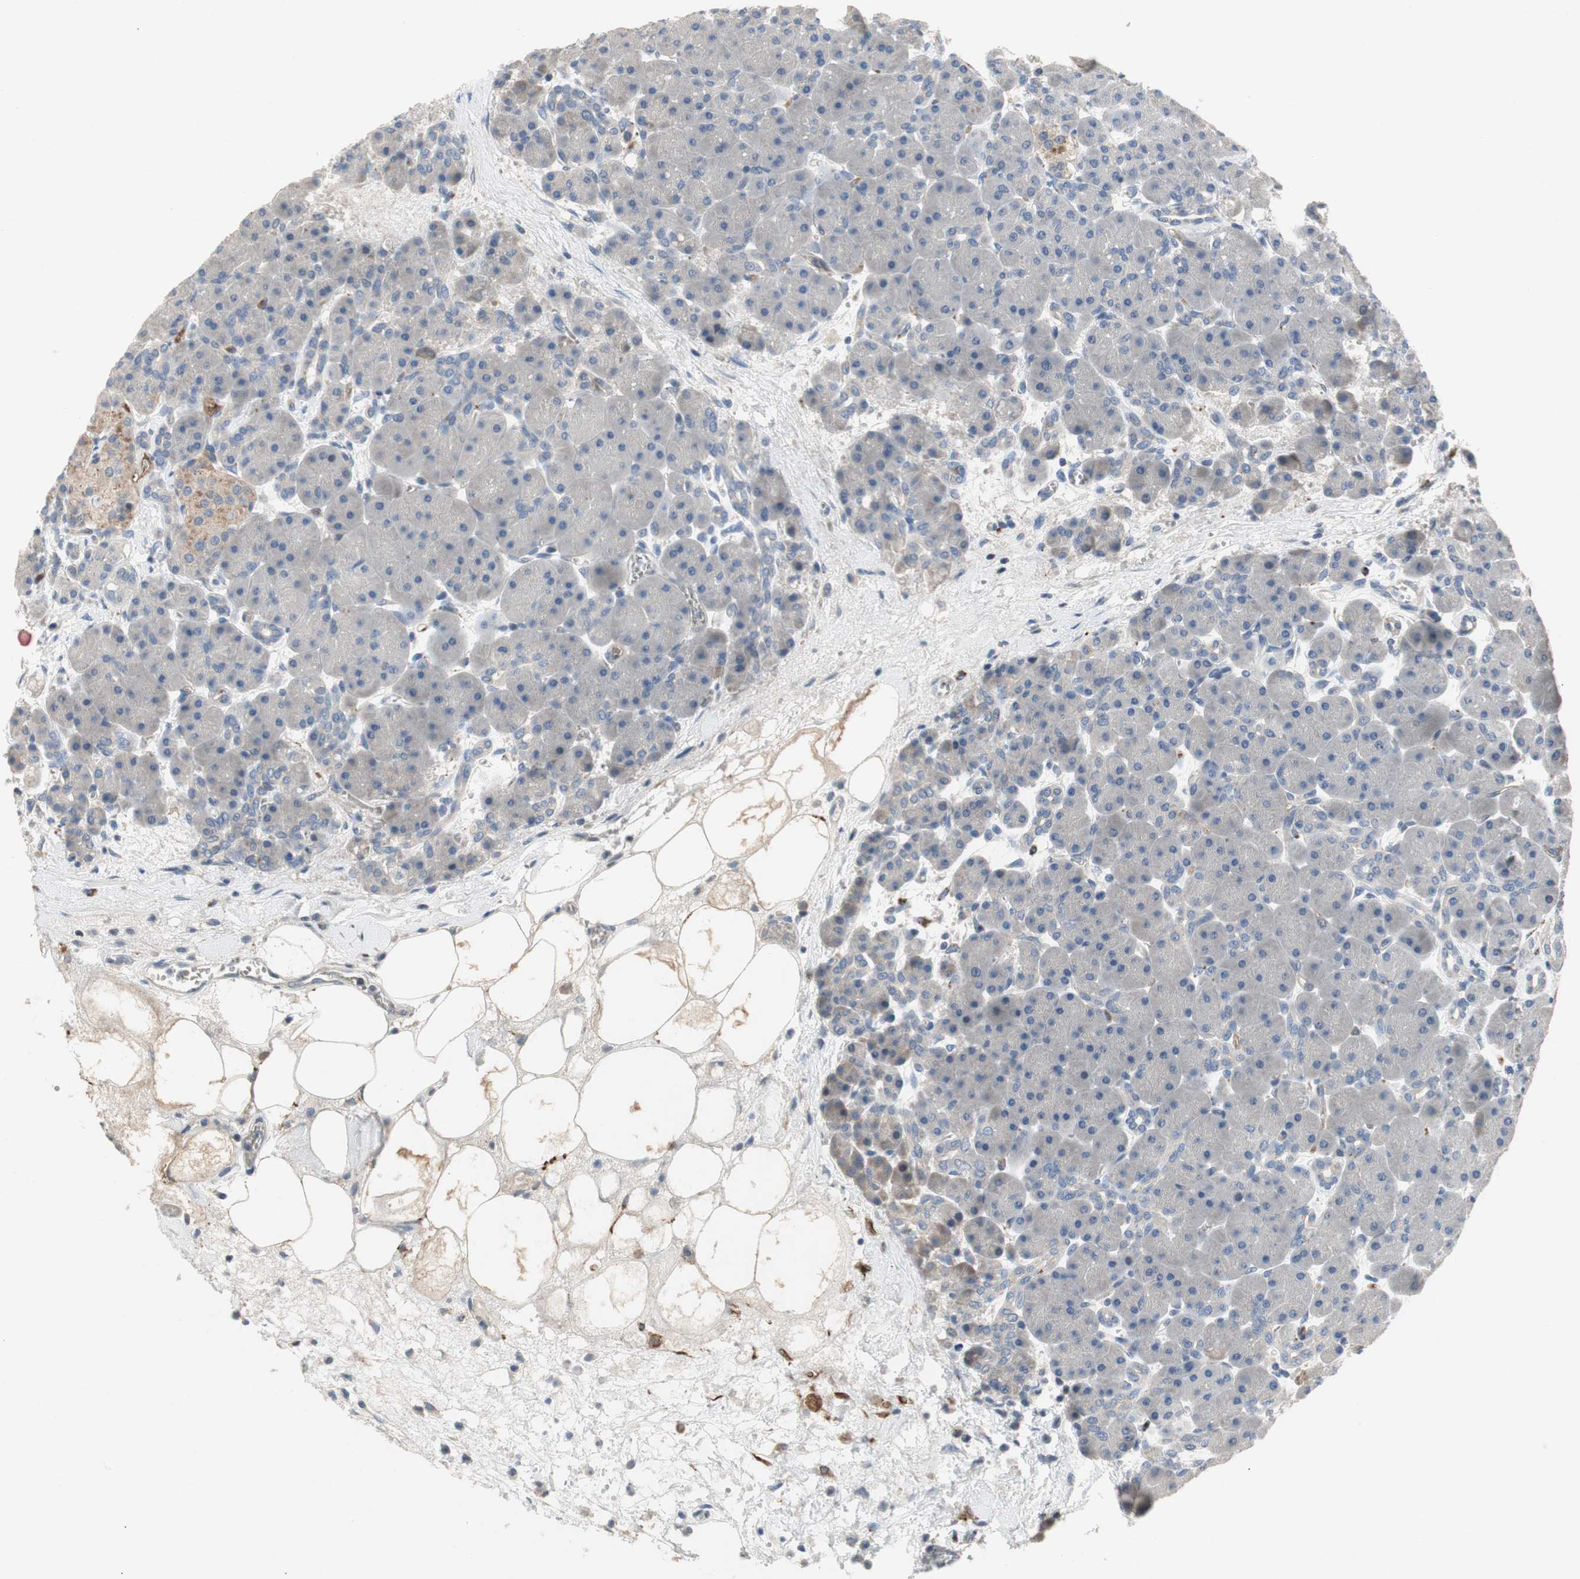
{"staining": {"intensity": "negative", "quantity": "none", "location": "none"}, "tissue": "pancreas", "cell_type": "Exocrine glandular cells", "image_type": "normal", "snomed": [{"axis": "morphology", "description": "Normal tissue, NOS"}, {"axis": "topography", "description": "Pancreas"}], "caption": "Pancreas stained for a protein using immunohistochemistry (IHC) exhibits no expression exocrine glandular cells.", "gene": "ALPL", "patient": {"sex": "male", "age": 66}}